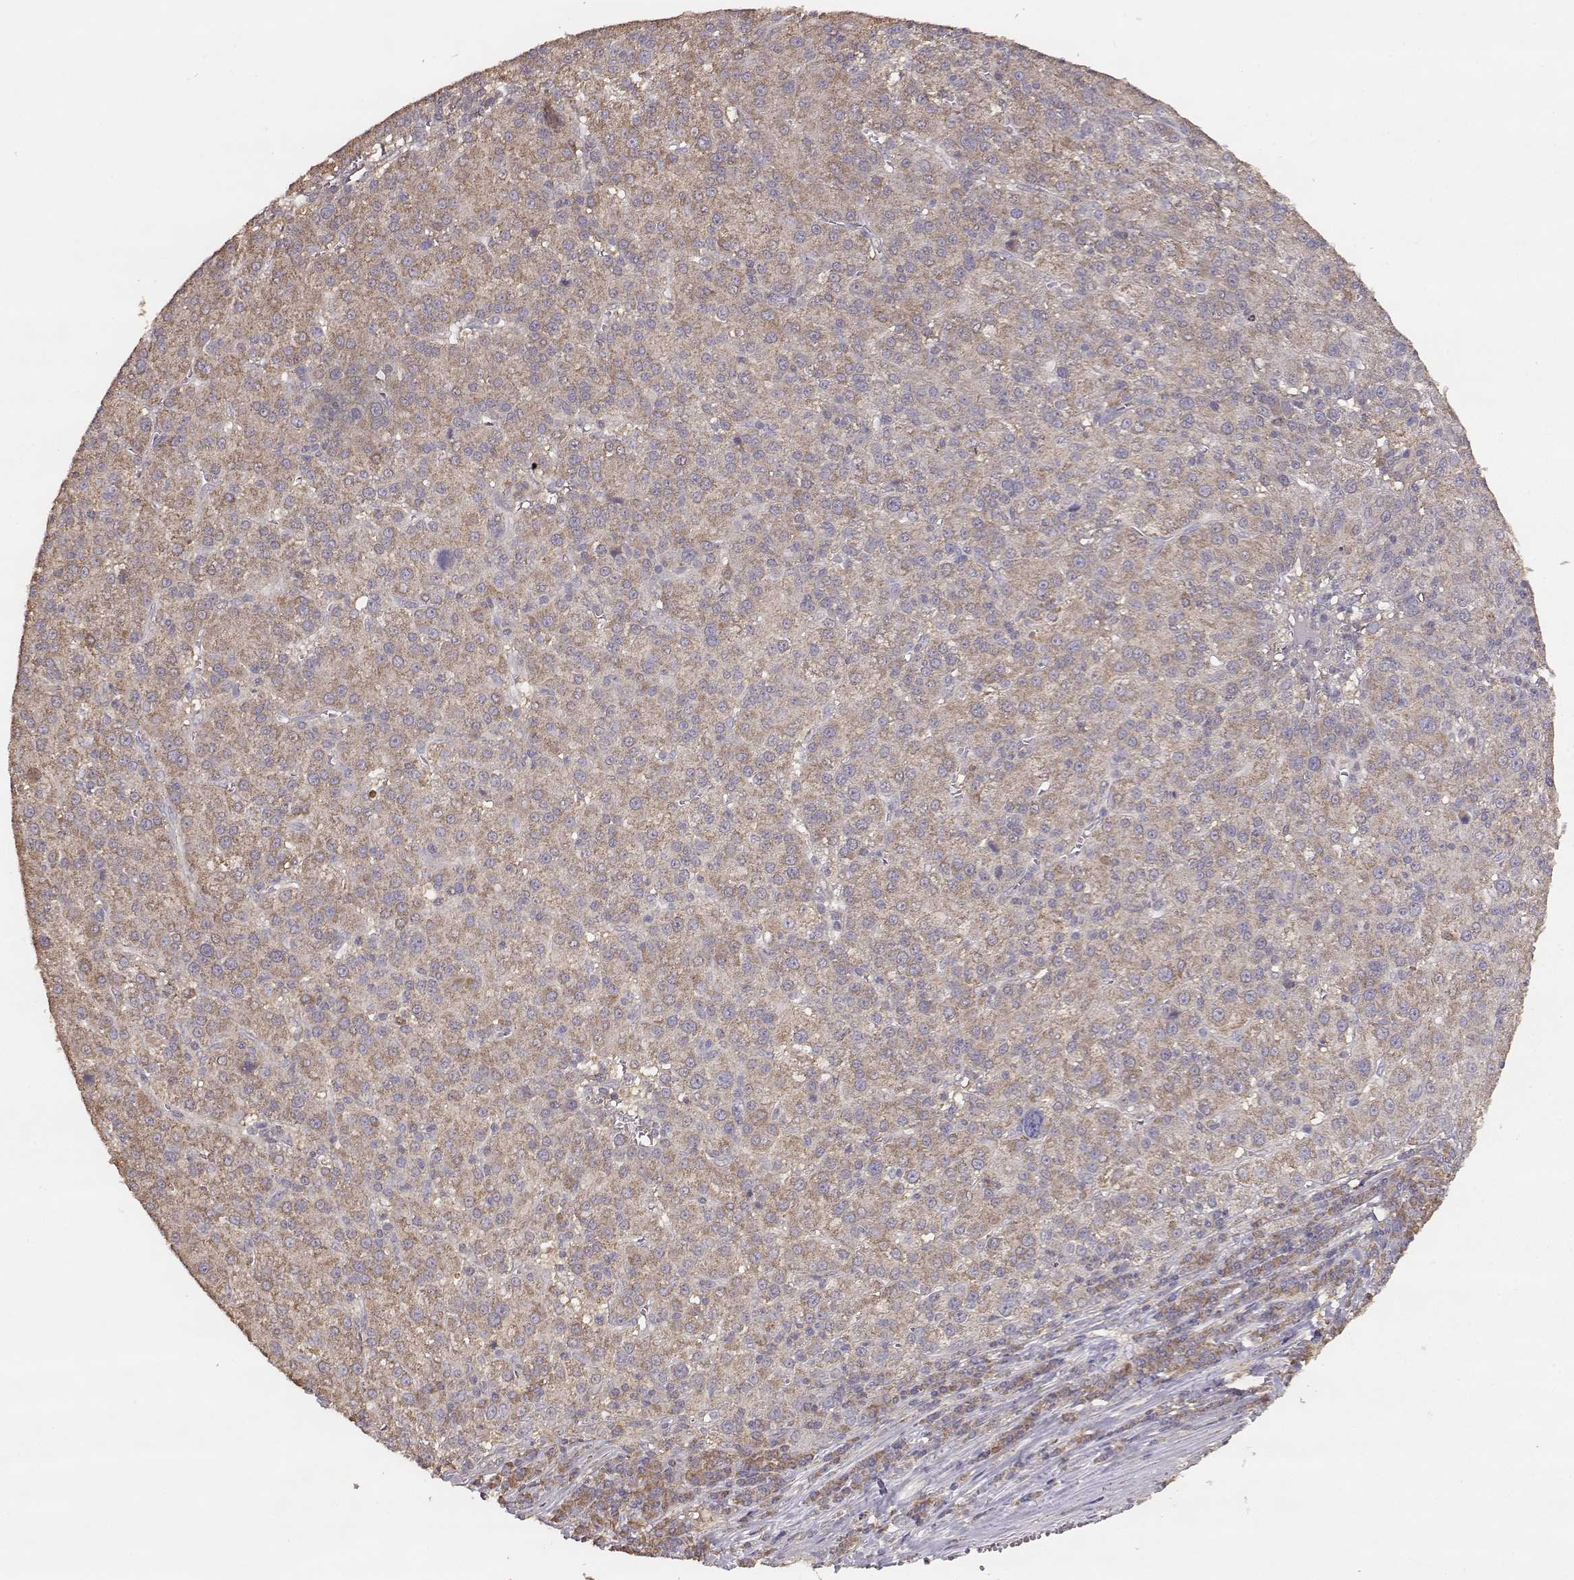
{"staining": {"intensity": "moderate", "quantity": ">75%", "location": "cytoplasmic/membranous"}, "tissue": "liver cancer", "cell_type": "Tumor cells", "image_type": "cancer", "snomed": [{"axis": "morphology", "description": "Carcinoma, Hepatocellular, NOS"}, {"axis": "topography", "description": "Liver"}], "caption": "An image showing moderate cytoplasmic/membranous staining in about >75% of tumor cells in hepatocellular carcinoma (liver), as visualized by brown immunohistochemical staining.", "gene": "TARS3", "patient": {"sex": "female", "age": 60}}